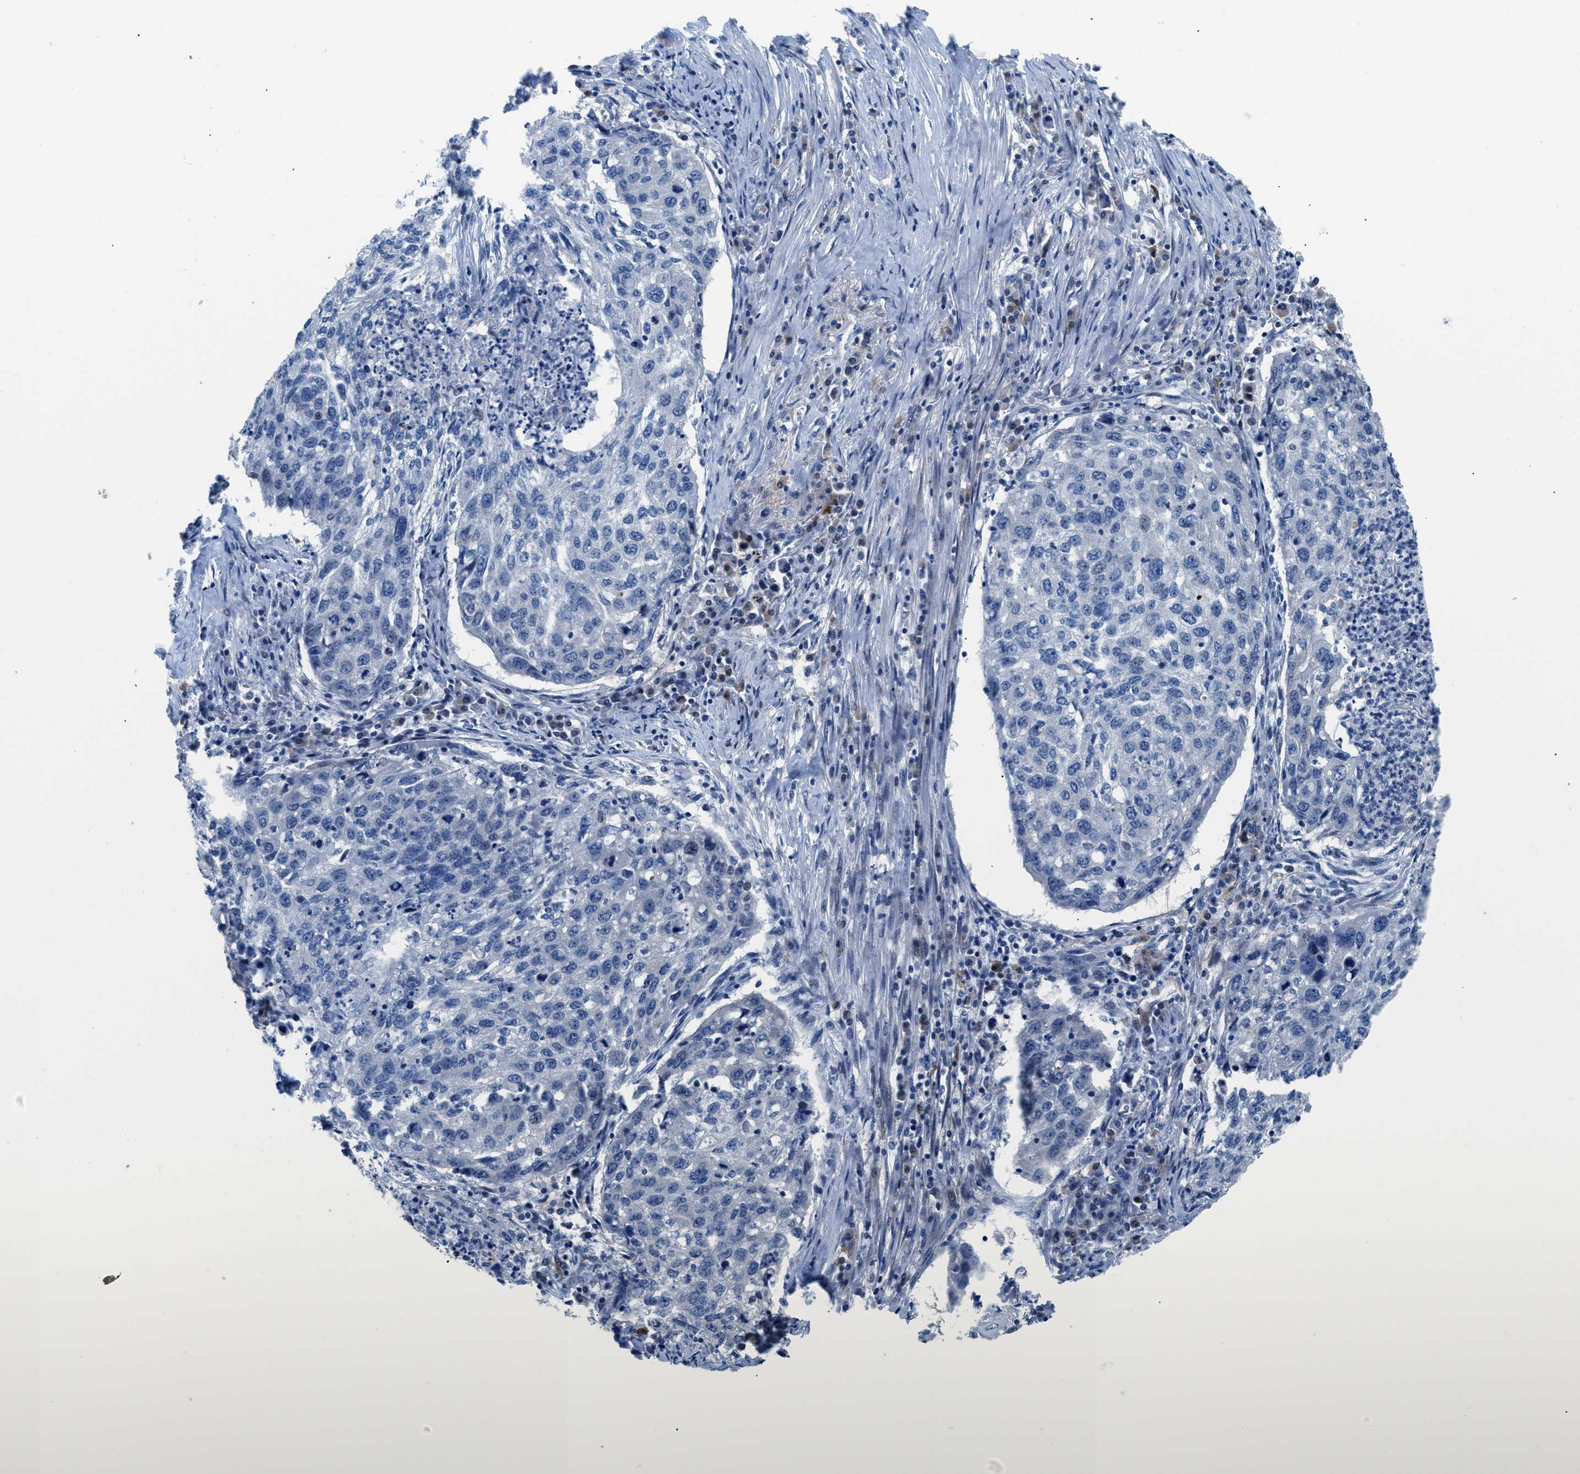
{"staining": {"intensity": "negative", "quantity": "none", "location": "none"}, "tissue": "lung cancer", "cell_type": "Tumor cells", "image_type": "cancer", "snomed": [{"axis": "morphology", "description": "Squamous cell carcinoma, NOS"}, {"axis": "topography", "description": "Lung"}], "caption": "IHC image of neoplastic tissue: lung squamous cell carcinoma stained with DAB shows no significant protein staining in tumor cells.", "gene": "UAP1", "patient": {"sex": "female", "age": 63}}